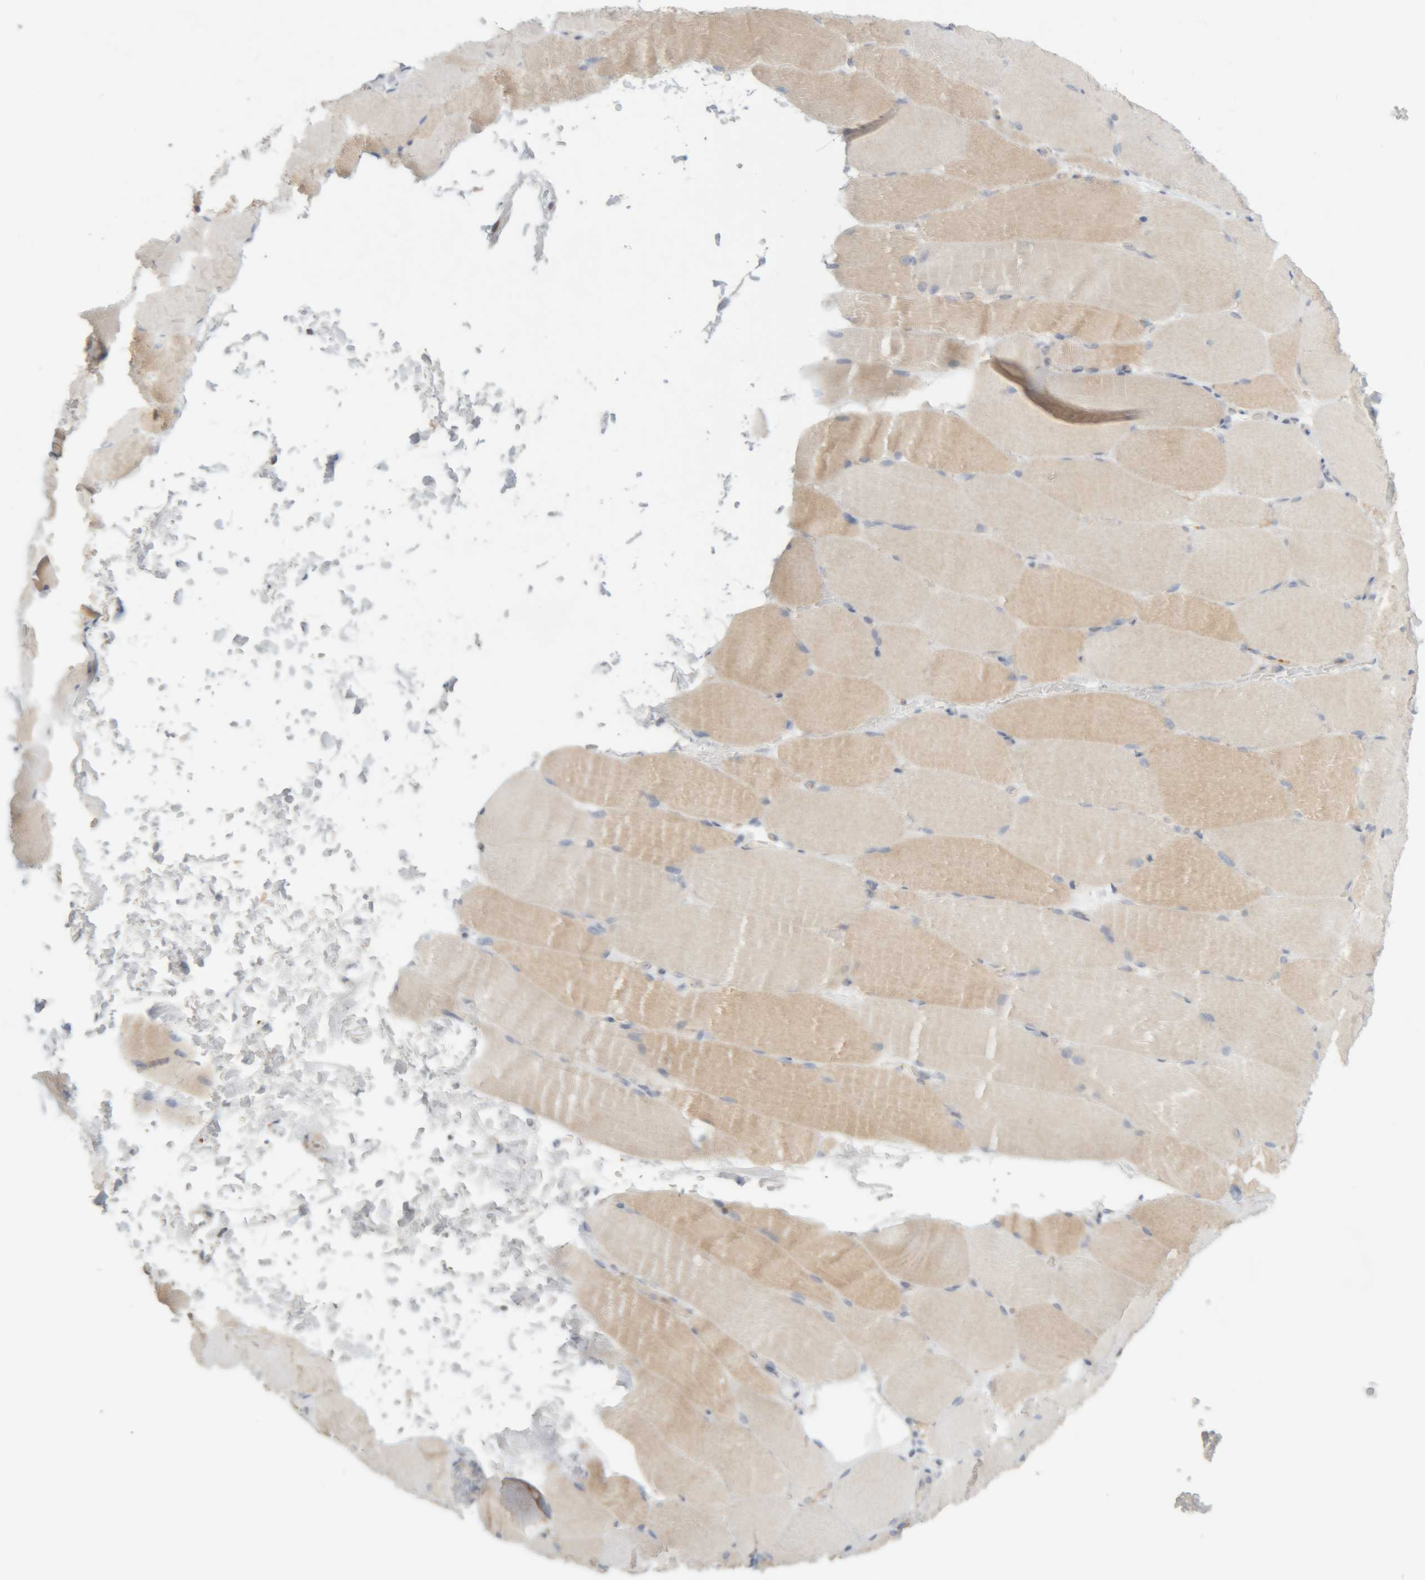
{"staining": {"intensity": "weak", "quantity": ">75%", "location": "cytoplasmic/membranous"}, "tissue": "skeletal muscle", "cell_type": "Myocytes", "image_type": "normal", "snomed": [{"axis": "morphology", "description": "Normal tissue, NOS"}, {"axis": "topography", "description": "Skeletal muscle"}, {"axis": "topography", "description": "Parathyroid gland"}], "caption": "DAB (3,3'-diaminobenzidine) immunohistochemical staining of normal human skeletal muscle exhibits weak cytoplasmic/membranous protein expression in approximately >75% of myocytes.", "gene": "RPN2", "patient": {"sex": "female", "age": 37}}